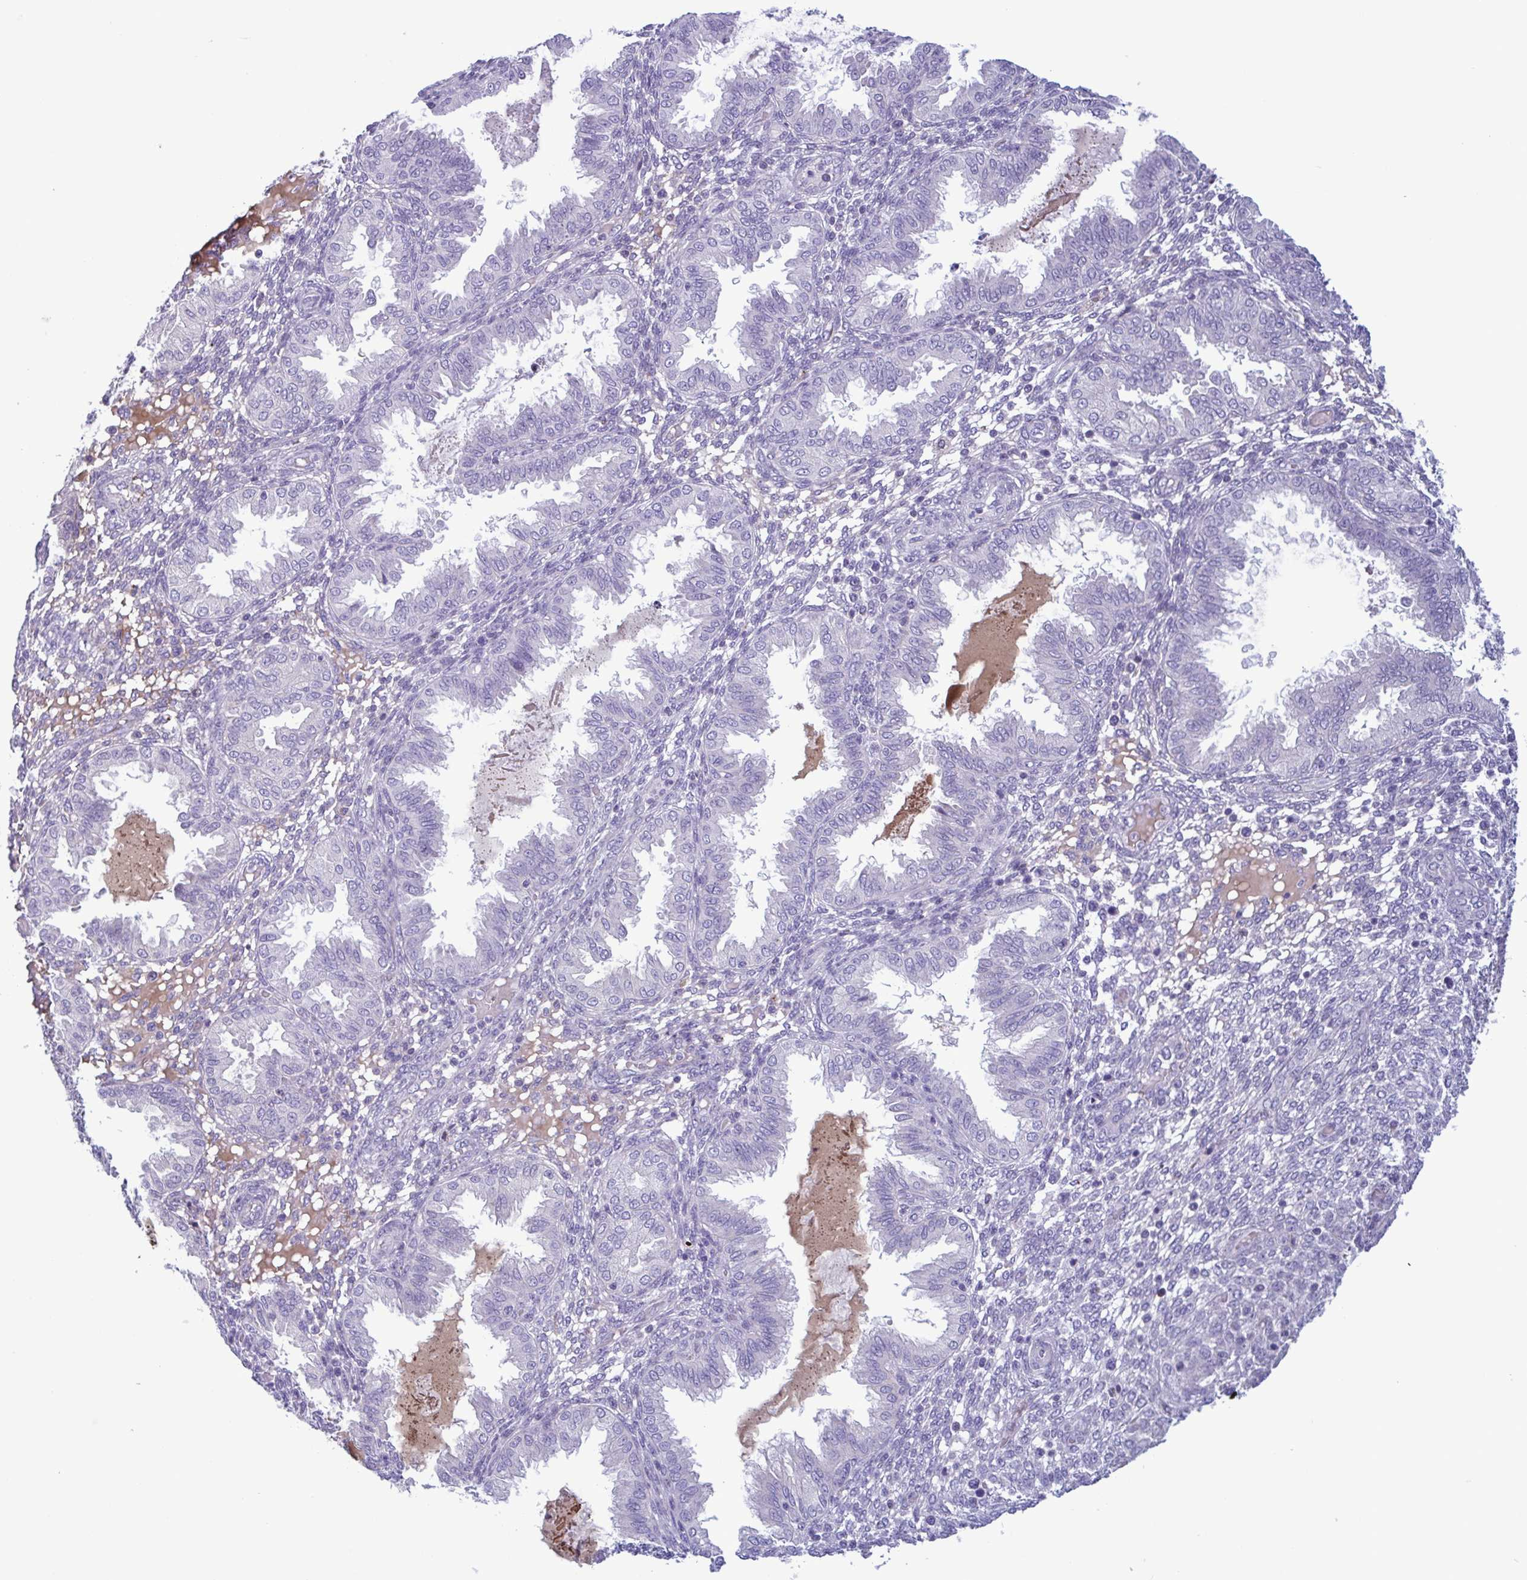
{"staining": {"intensity": "weak", "quantity": "<25%", "location": "cytoplasmic/membranous"}, "tissue": "endometrium", "cell_type": "Cells in endometrial stroma", "image_type": "normal", "snomed": [{"axis": "morphology", "description": "Normal tissue, NOS"}, {"axis": "topography", "description": "Endometrium"}], "caption": "This image is of benign endometrium stained with immunohistochemistry (IHC) to label a protein in brown with the nuclei are counter-stained blue. There is no staining in cells in endometrial stroma.", "gene": "F13B", "patient": {"sex": "female", "age": 33}}